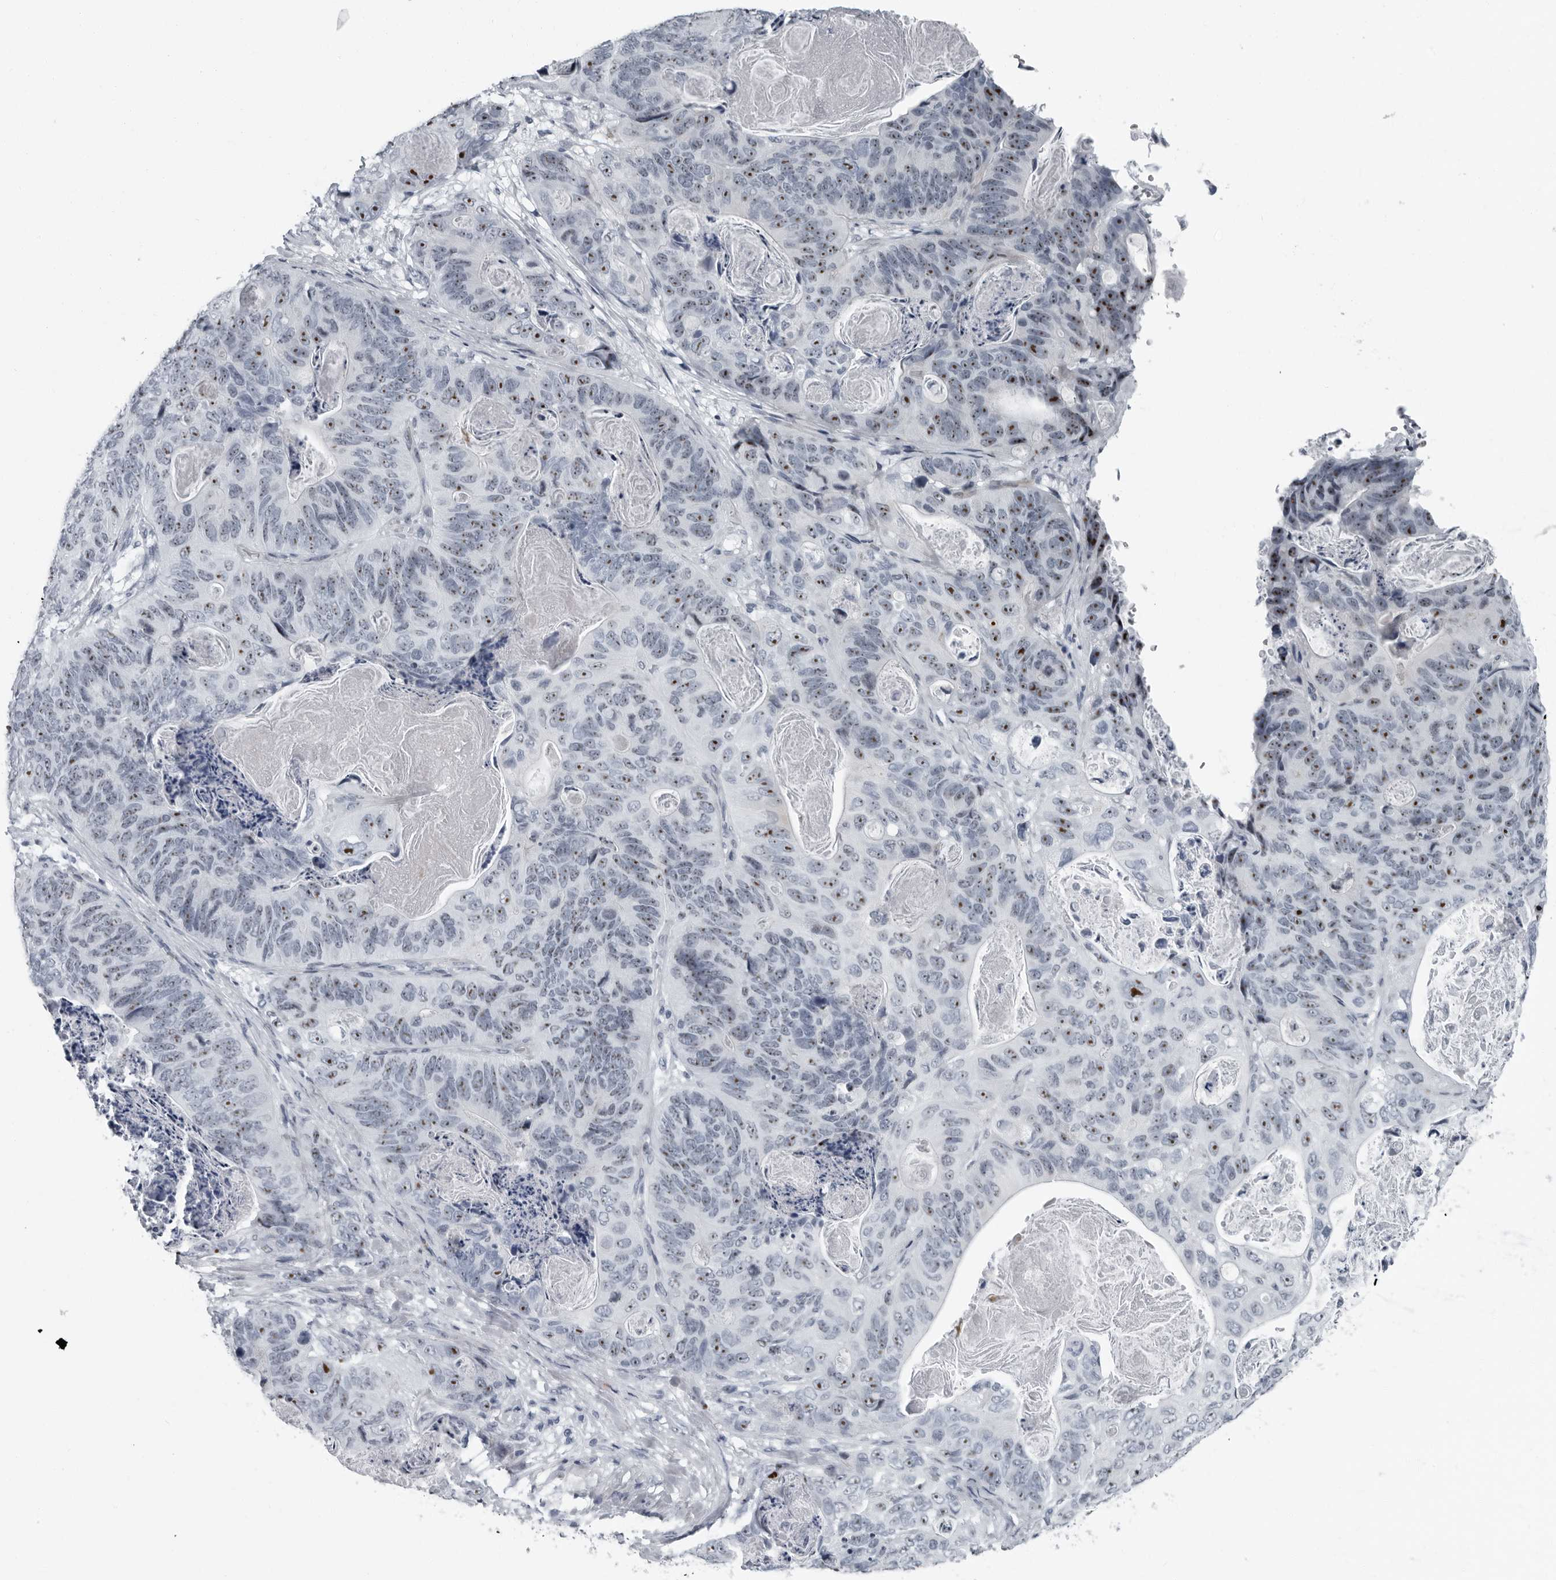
{"staining": {"intensity": "strong", "quantity": ">75%", "location": "nuclear"}, "tissue": "stomach cancer", "cell_type": "Tumor cells", "image_type": "cancer", "snomed": [{"axis": "morphology", "description": "Normal tissue, NOS"}, {"axis": "morphology", "description": "Adenocarcinoma, NOS"}, {"axis": "topography", "description": "Stomach"}], "caption": "A histopathology image of stomach adenocarcinoma stained for a protein demonstrates strong nuclear brown staining in tumor cells. The protein is shown in brown color, while the nuclei are stained blue.", "gene": "PDCD11", "patient": {"sex": "female", "age": 89}}